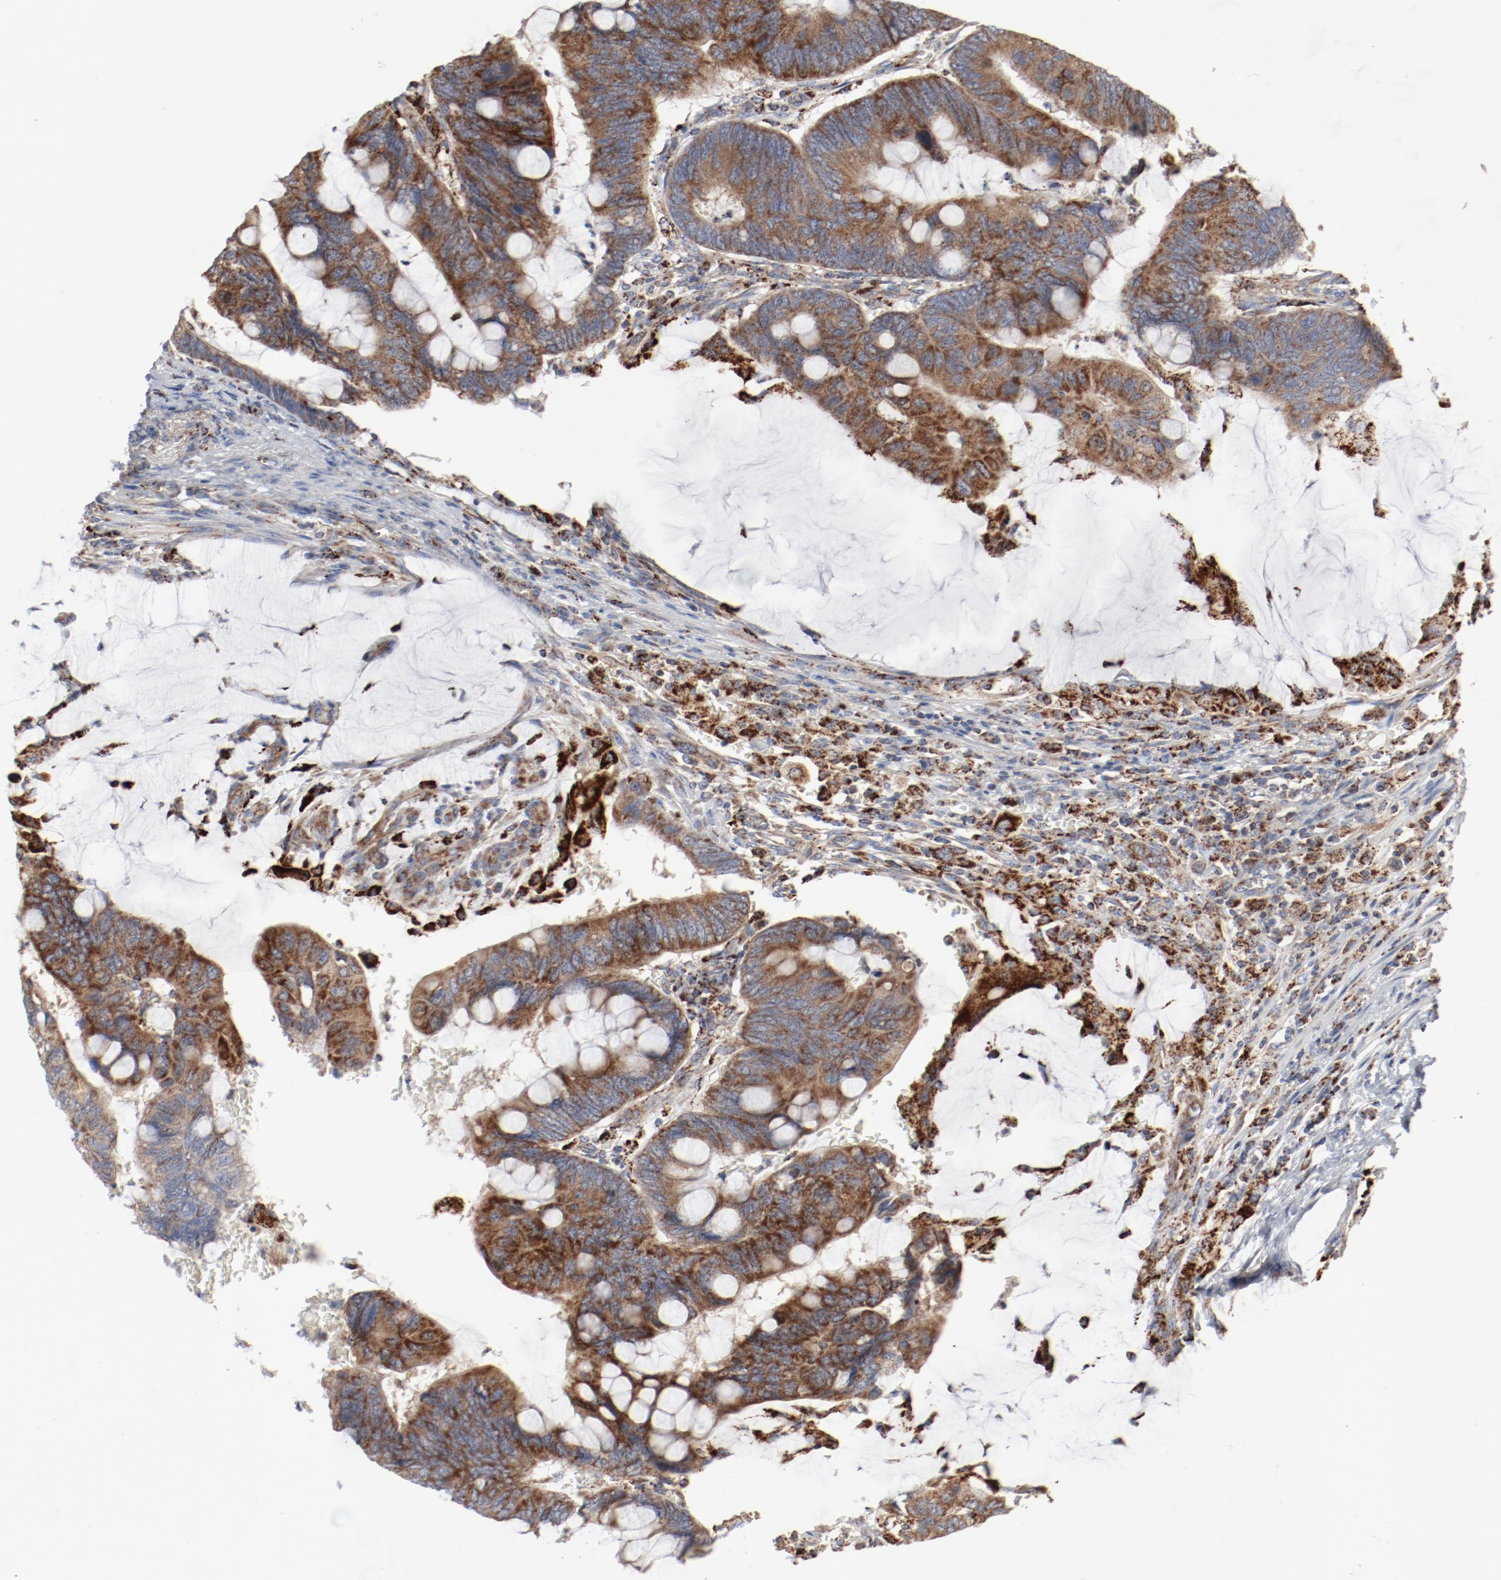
{"staining": {"intensity": "moderate", "quantity": ">75%", "location": "cytoplasmic/membranous"}, "tissue": "colorectal cancer", "cell_type": "Tumor cells", "image_type": "cancer", "snomed": [{"axis": "morphology", "description": "Normal tissue, NOS"}, {"axis": "morphology", "description": "Adenocarcinoma, NOS"}, {"axis": "topography", "description": "Rectum"}], "caption": "Colorectal adenocarcinoma tissue exhibits moderate cytoplasmic/membranous expression in approximately >75% of tumor cells, visualized by immunohistochemistry.", "gene": "SETD3", "patient": {"sex": "male", "age": 92}}